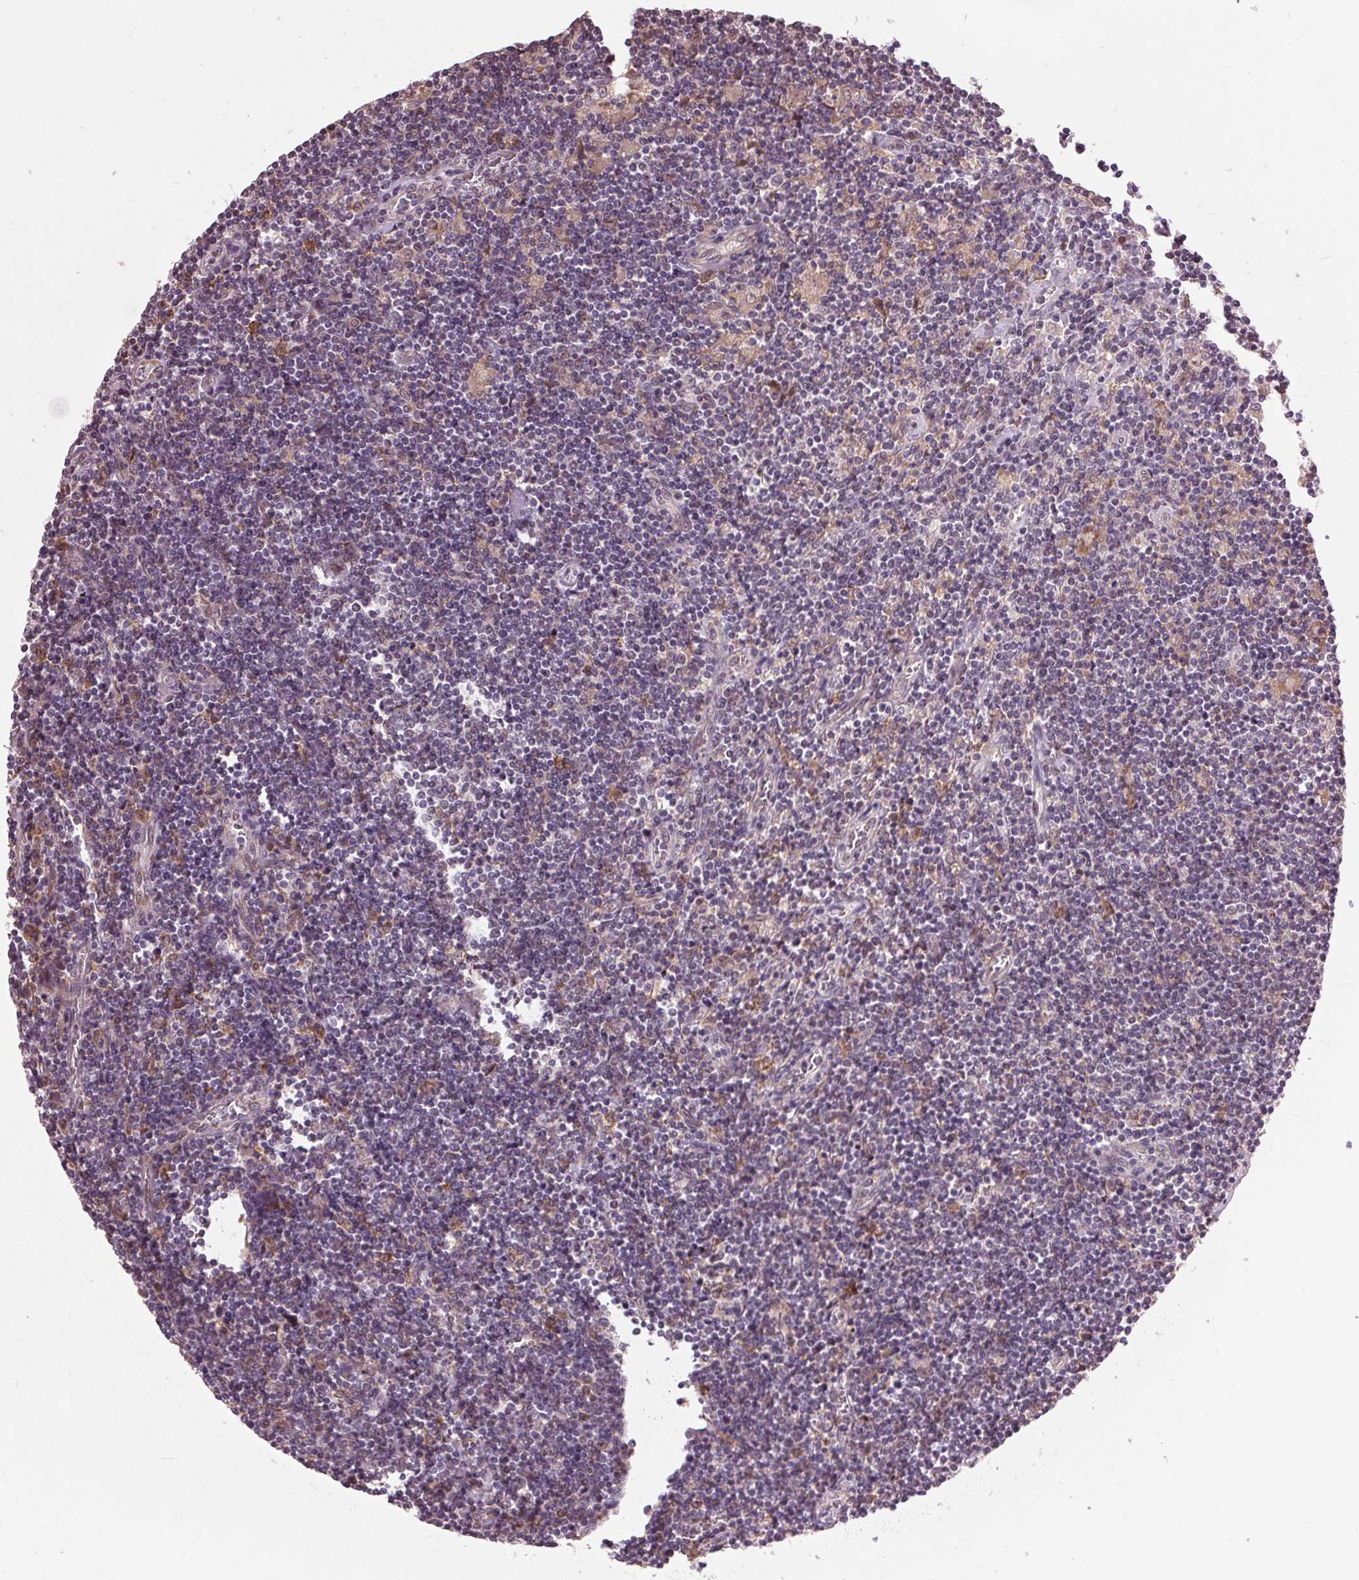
{"staining": {"intensity": "negative", "quantity": "none", "location": "none"}, "tissue": "lymphoma", "cell_type": "Tumor cells", "image_type": "cancer", "snomed": [{"axis": "morphology", "description": "Hodgkin's disease, NOS"}, {"axis": "topography", "description": "Lymph node"}], "caption": "Immunohistochemistry (IHC) of human lymphoma shows no expression in tumor cells.", "gene": "BSDC1", "patient": {"sex": "male", "age": 40}}